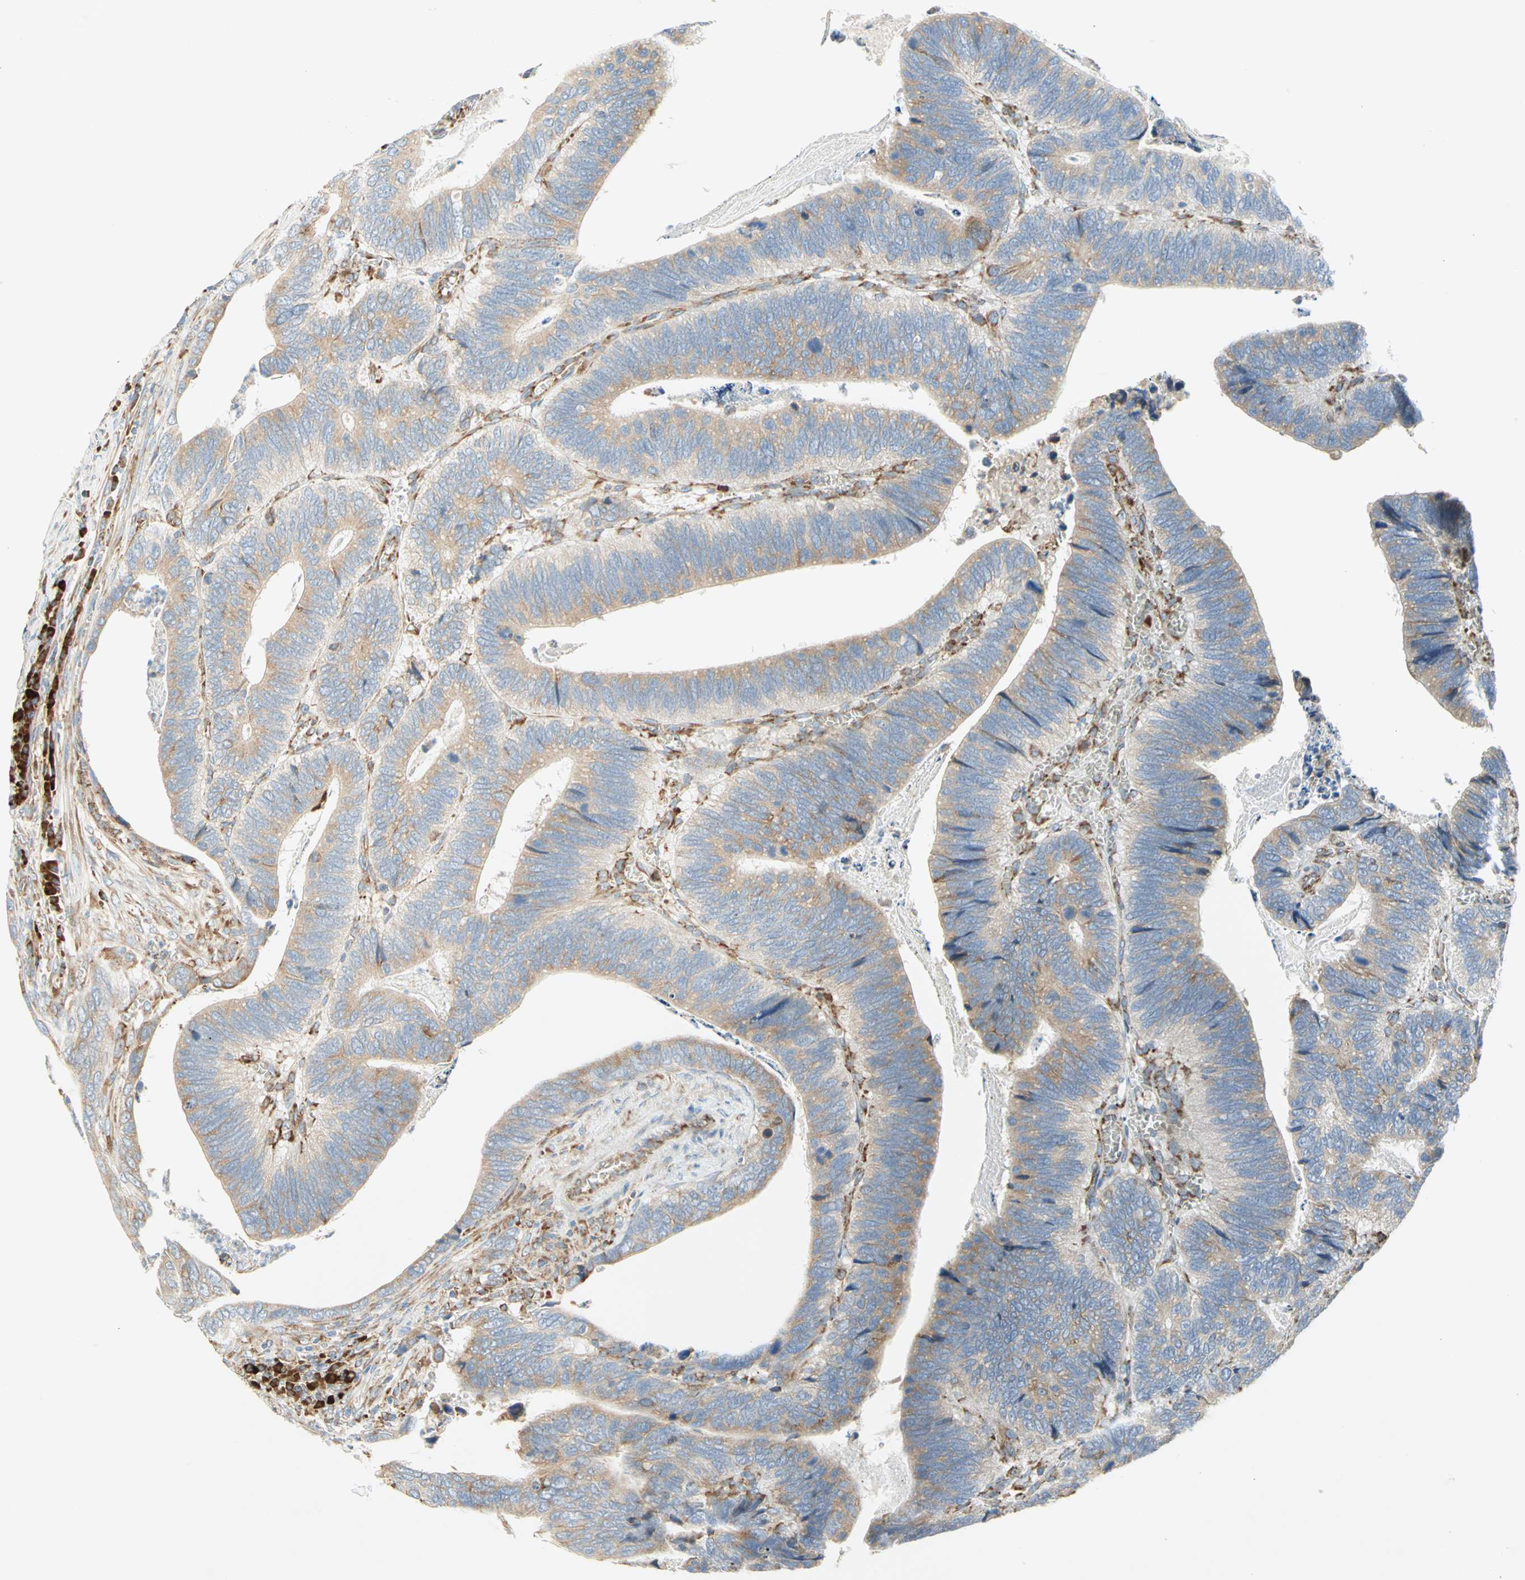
{"staining": {"intensity": "moderate", "quantity": ">75%", "location": "cytoplasmic/membranous"}, "tissue": "colorectal cancer", "cell_type": "Tumor cells", "image_type": "cancer", "snomed": [{"axis": "morphology", "description": "Adenocarcinoma, NOS"}, {"axis": "topography", "description": "Colon"}], "caption": "Immunohistochemistry (IHC) of human colorectal adenocarcinoma shows medium levels of moderate cytoplasmic/membranous expression in approximately >75% of tumor cells. Using DAB (3,3'-diaminobenzidine) (brown) and hematoxylin (blue) stains, captured at high magnification using brightfield microscopy.", "gene": "TULP4", "patient": {"sex": "male", "age": 72}}